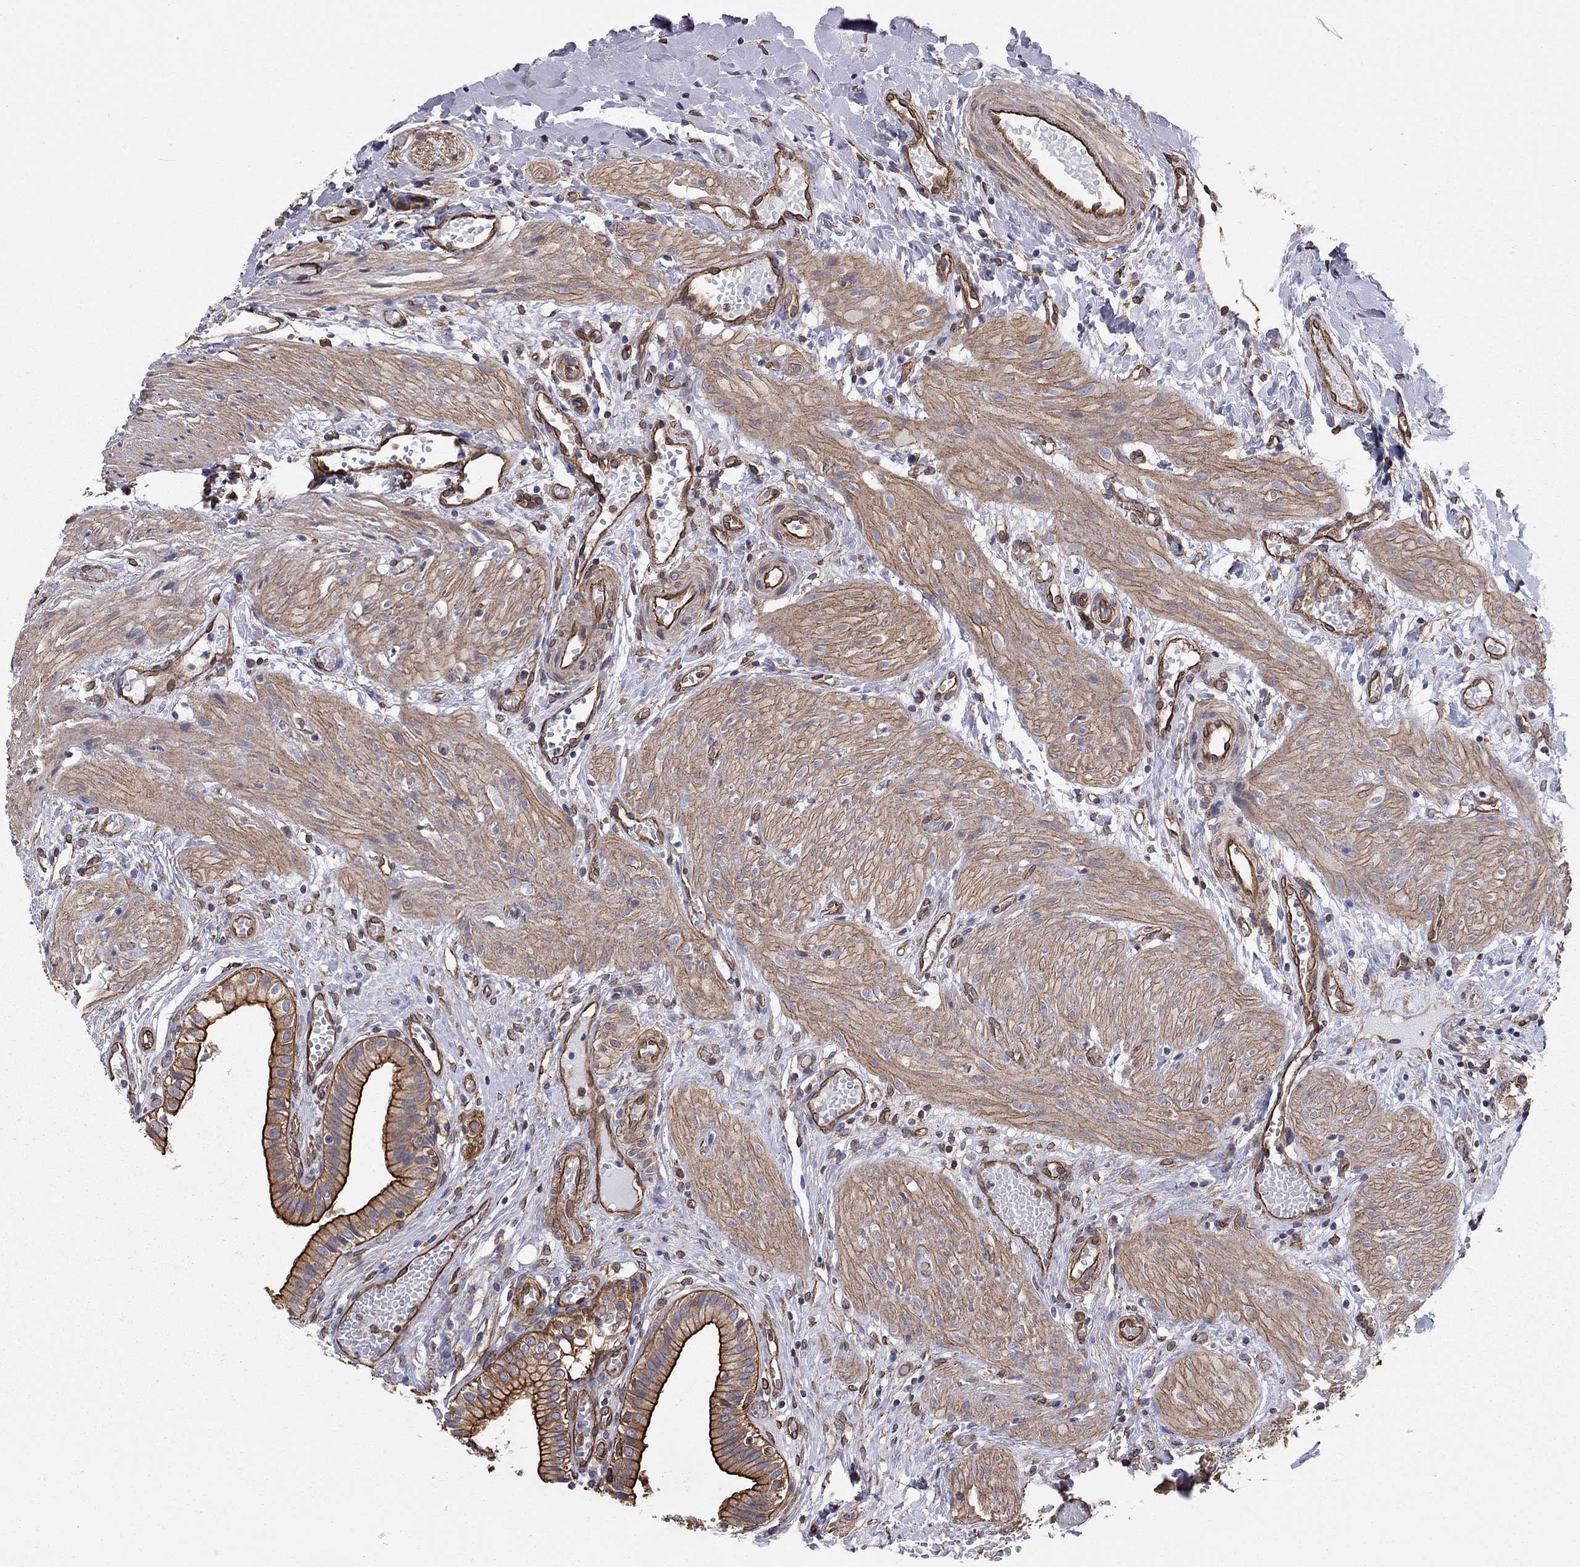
{"staining": {"intensity": "strong", "quantity": "25%-75%", "location": "cytoplasmic/membranous"}, "tissue": "gallbladder", "cell_type": "Glandular cells", "image_type": "normal", "snomed": [{"axis": "morphology", "description": "Normal tissue, NOS"}, {"axis": "topography", "description": "Gallbladder"}], "caption": "A high amount of strong cytoplasmic/membranous staining is appreciated in about 25%-75% of glandular cells in normal gallbladder. (Stains: DAB in brown, nuclei in blue, Microscopy: brightfield microscopy at high magnification).", "gene": "BICDL2", "patient": {"sex": "female", "age": 24}}